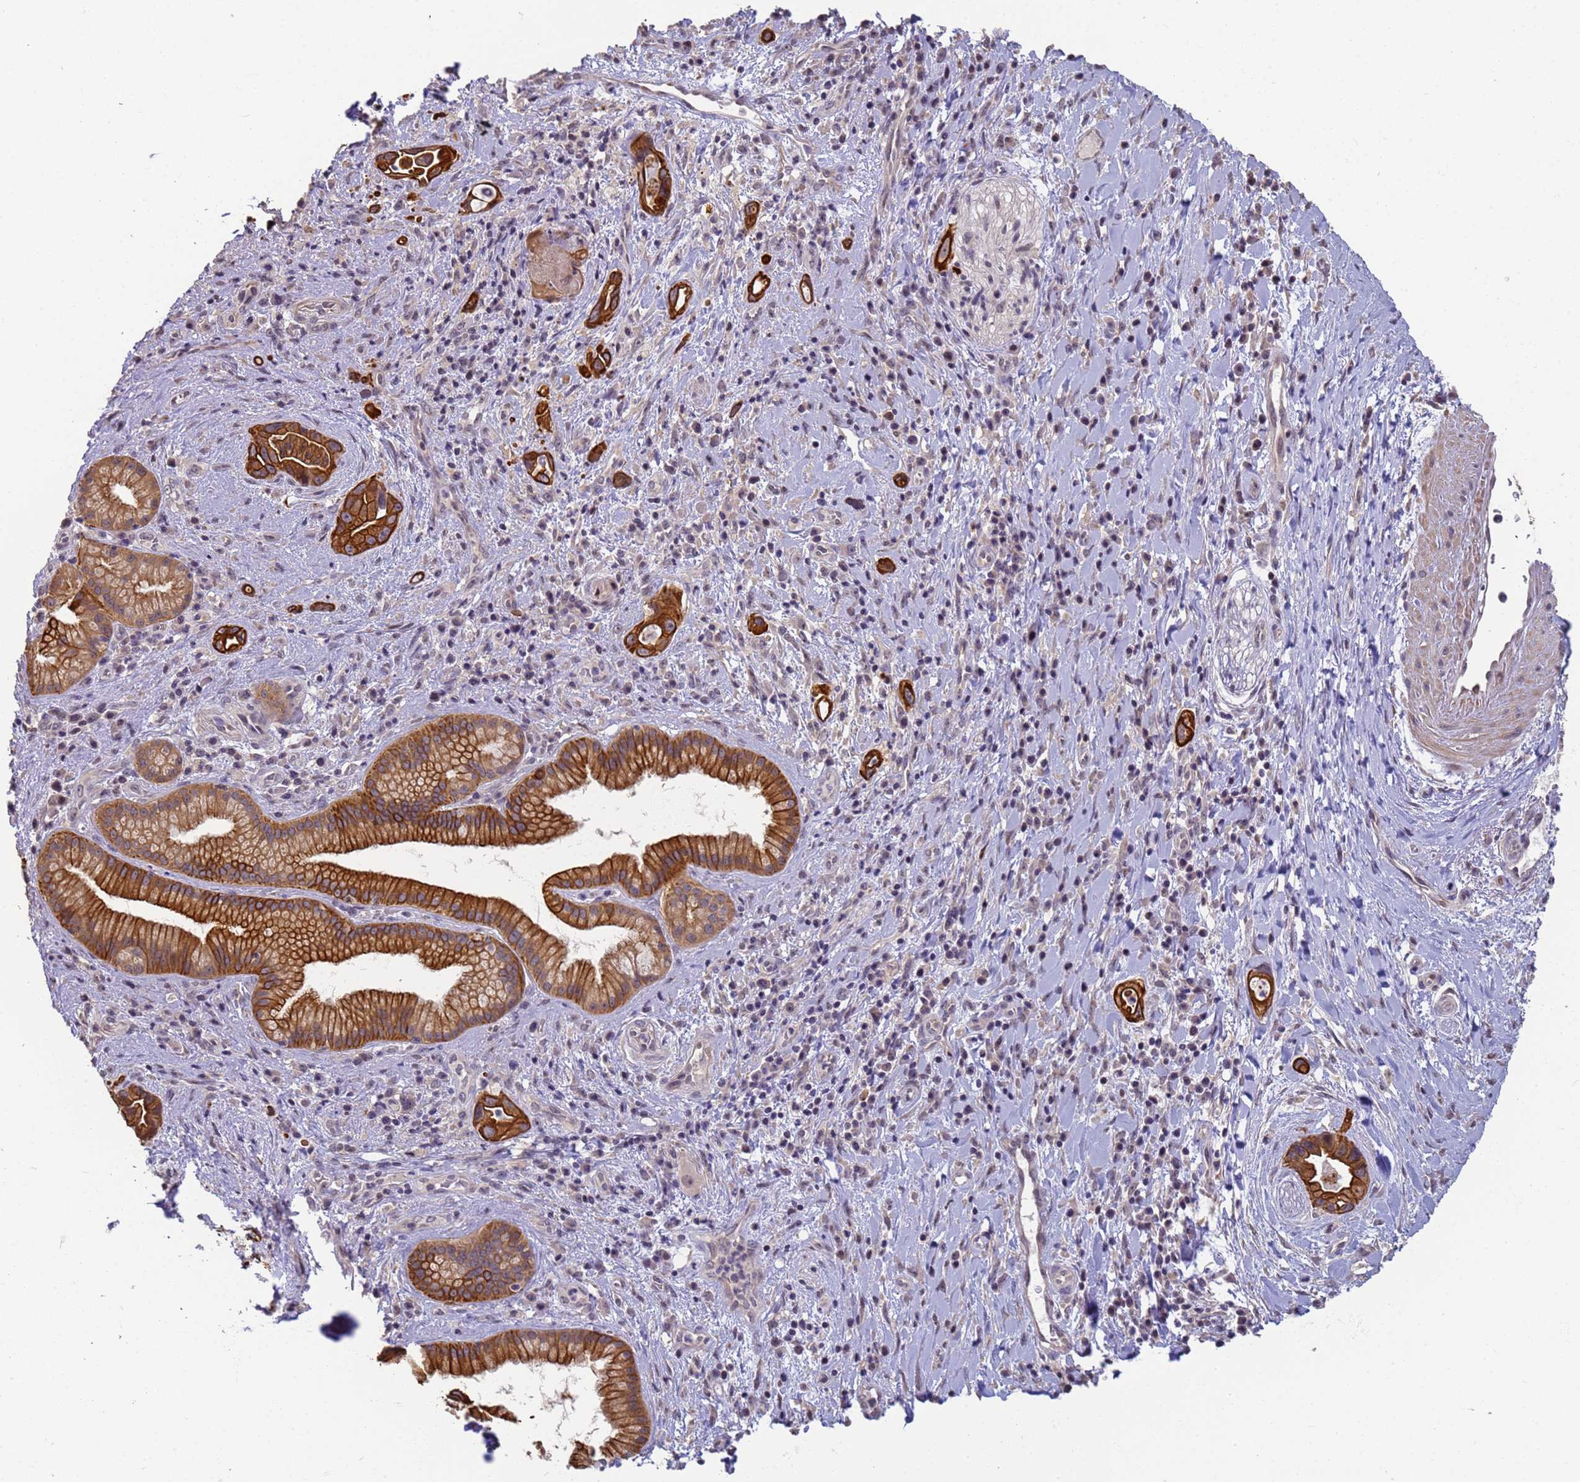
{"staining": {"intensity": "strong", "quantity": ">75%", "location": "cytoplasmic/membranous"}, "tissue": "pancreatic cancer", "cell_type": "Tumor cells", "image_type": "cancer", "snomed": [{"axis": "morphology", "description": "Adenocarcinoma, NOS"}, {"axis": "topography", "description": "Pancreas"}], "caption": "High-power microscopy captured an IHC micrograph of pancreatic cancer, revealing strong cytoplasmic/membranous expression in about >75% of tumor cells. (Stains: DAB in brown, nuclei in blue, Microscopy: brightfield microscopy at high magnification).", "gene": "VWA3A", "patient": {"sex": "female", "age": 77}}